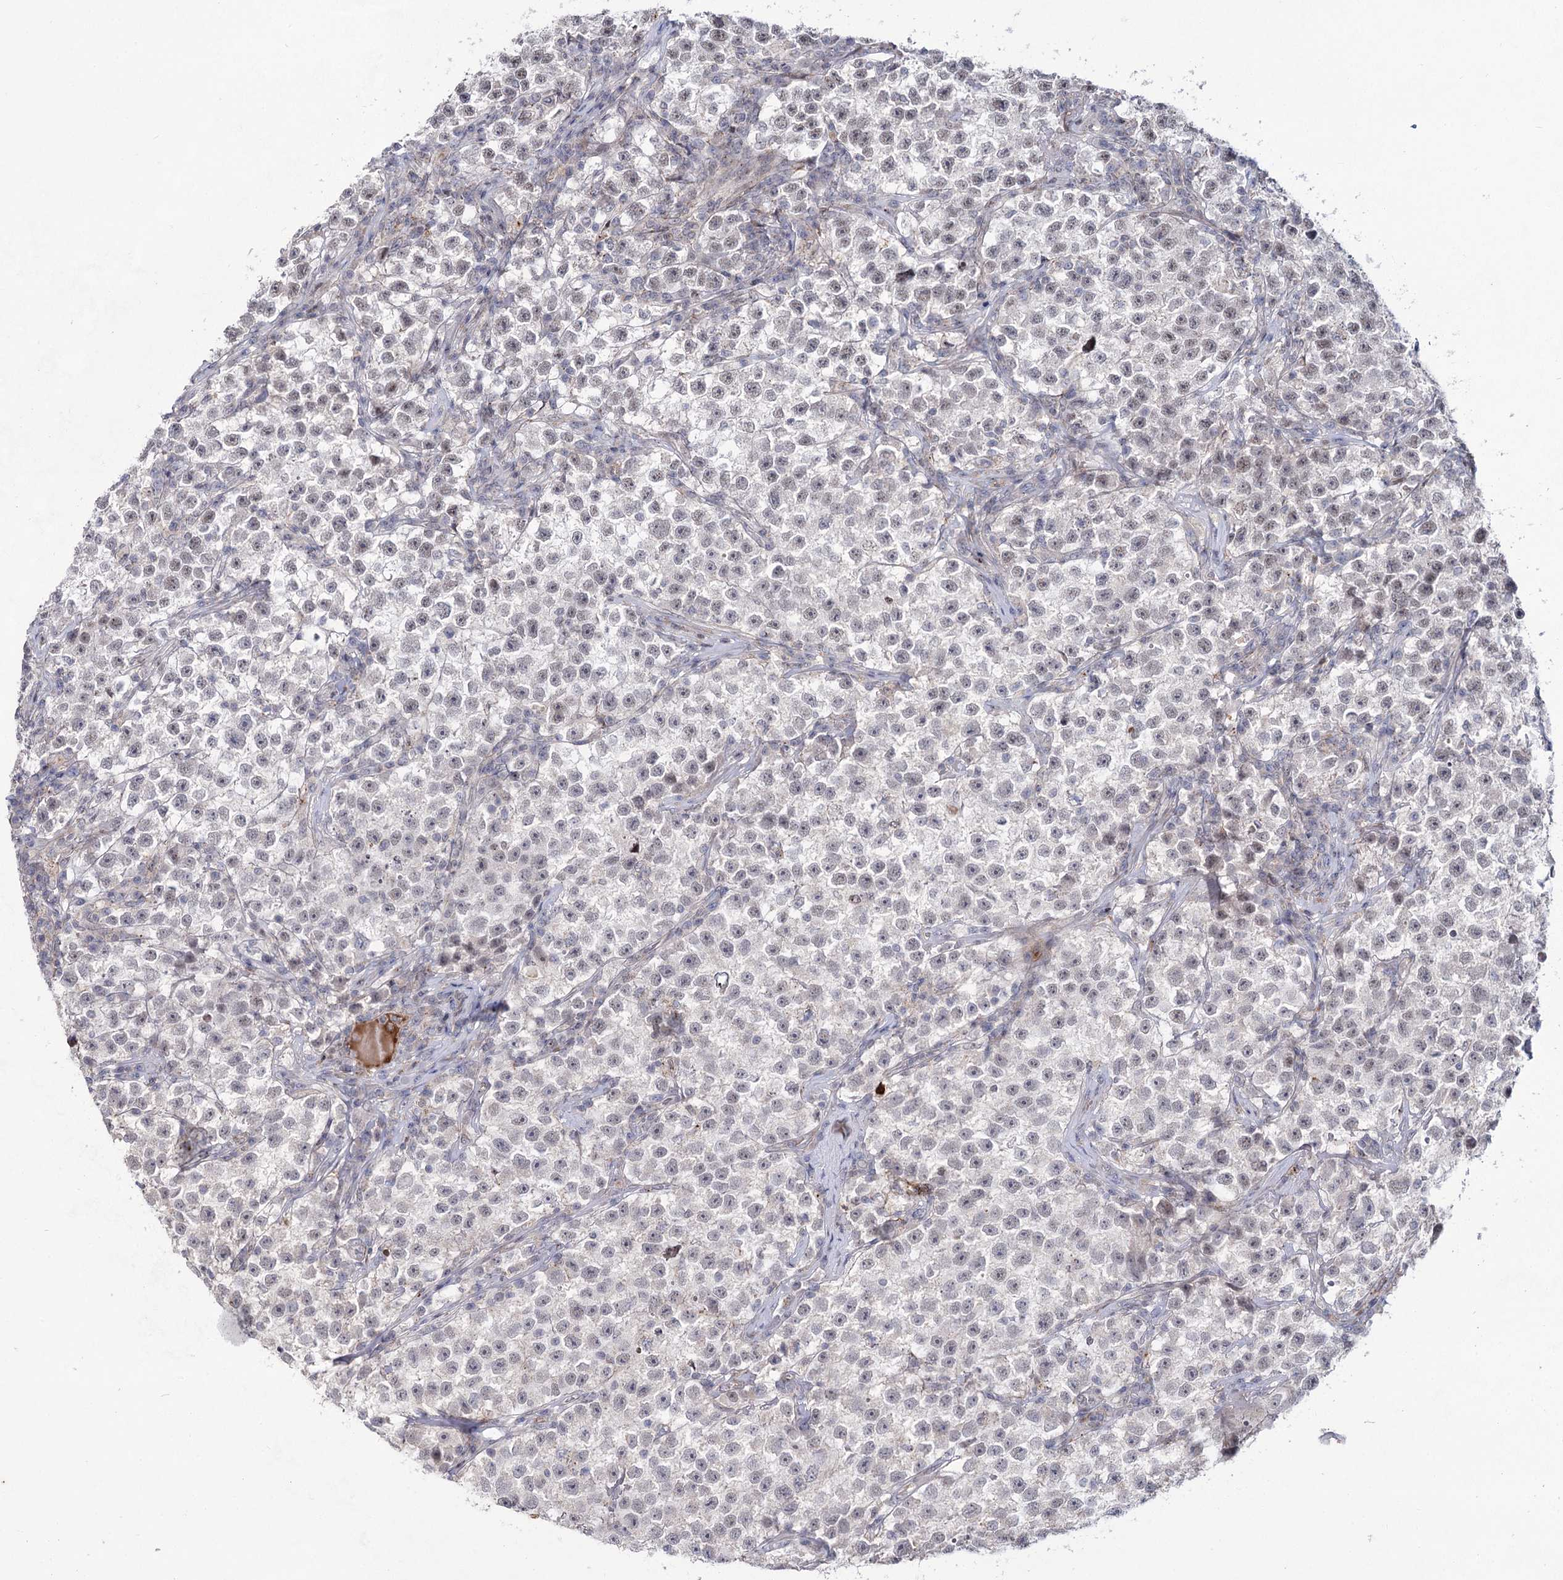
{"staining": {"intensity": "negative", "quantity": "none", "location": "none"}, "tissue": "testis cancer", "cell_type": "Tumor cells", "image_type": "cancer", "snomed": [{"axis": "morphology", "description": "Seminoma, NOS"}, {"axis": "topography", "description": "Testis"}], "caption": "Tumor cells are negative for brown protein staining in seminoma (testis).", "gene": "ATL2", "patient": {"sex": "male", "age": 22}}